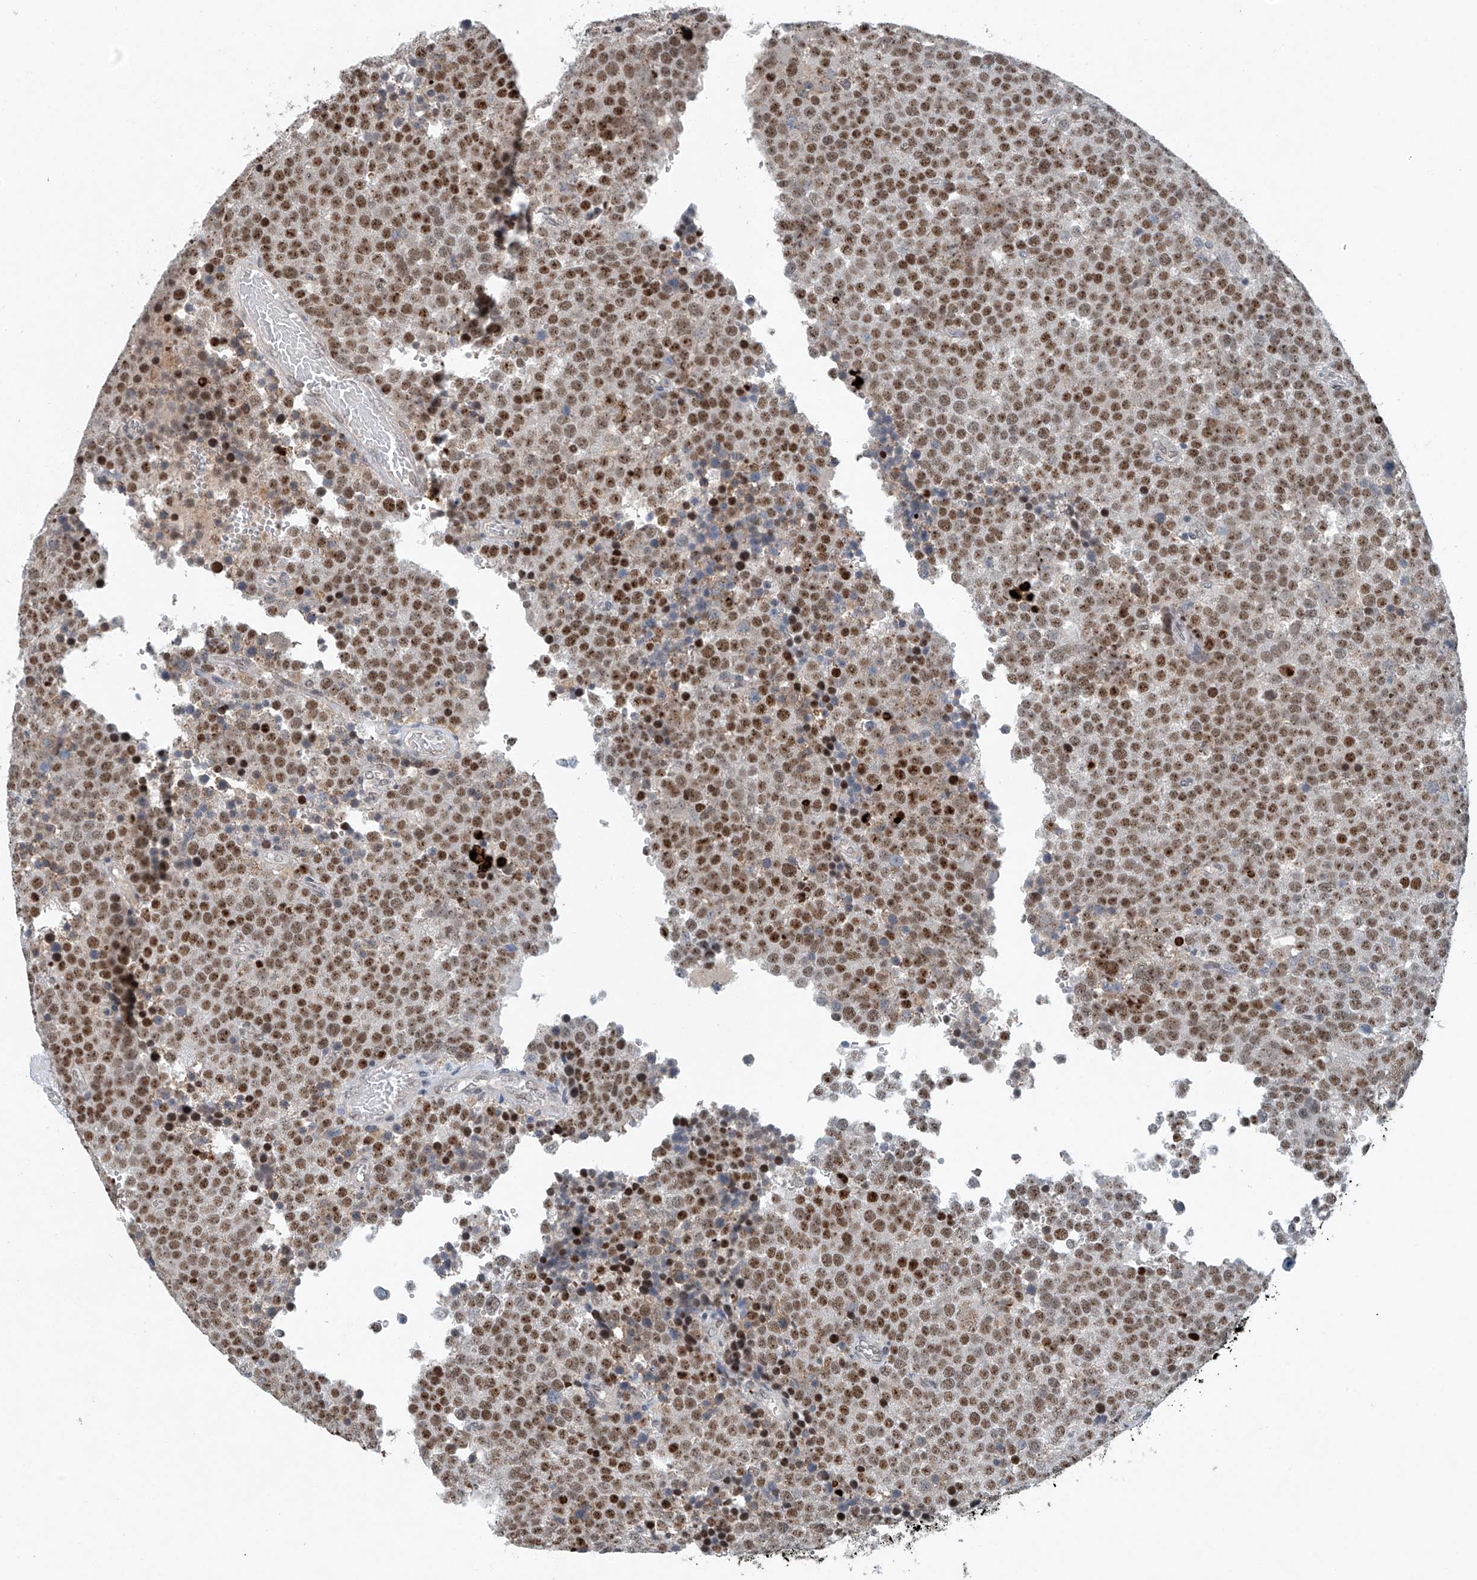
{"staining": {"intensity": "moderate", "quantity": ">75%", "location": "nuclear"}, "tissue": "testis cancer", "cell_type": "Tumor cells", "image_type": "cancer", "snomed": [{"axis": "morphology", "description": "Seminoma, NOS"}, {"axis": "topography", "description": "Testis"}], "caption": "This image reveals immunohistochemistry (IHC) staining of testis seminoma, with medium moderate nuclear staining in approximately >75% of tumor cells.", "gene": "TAF8", "patient": {"sex": "male", "age": 71}}